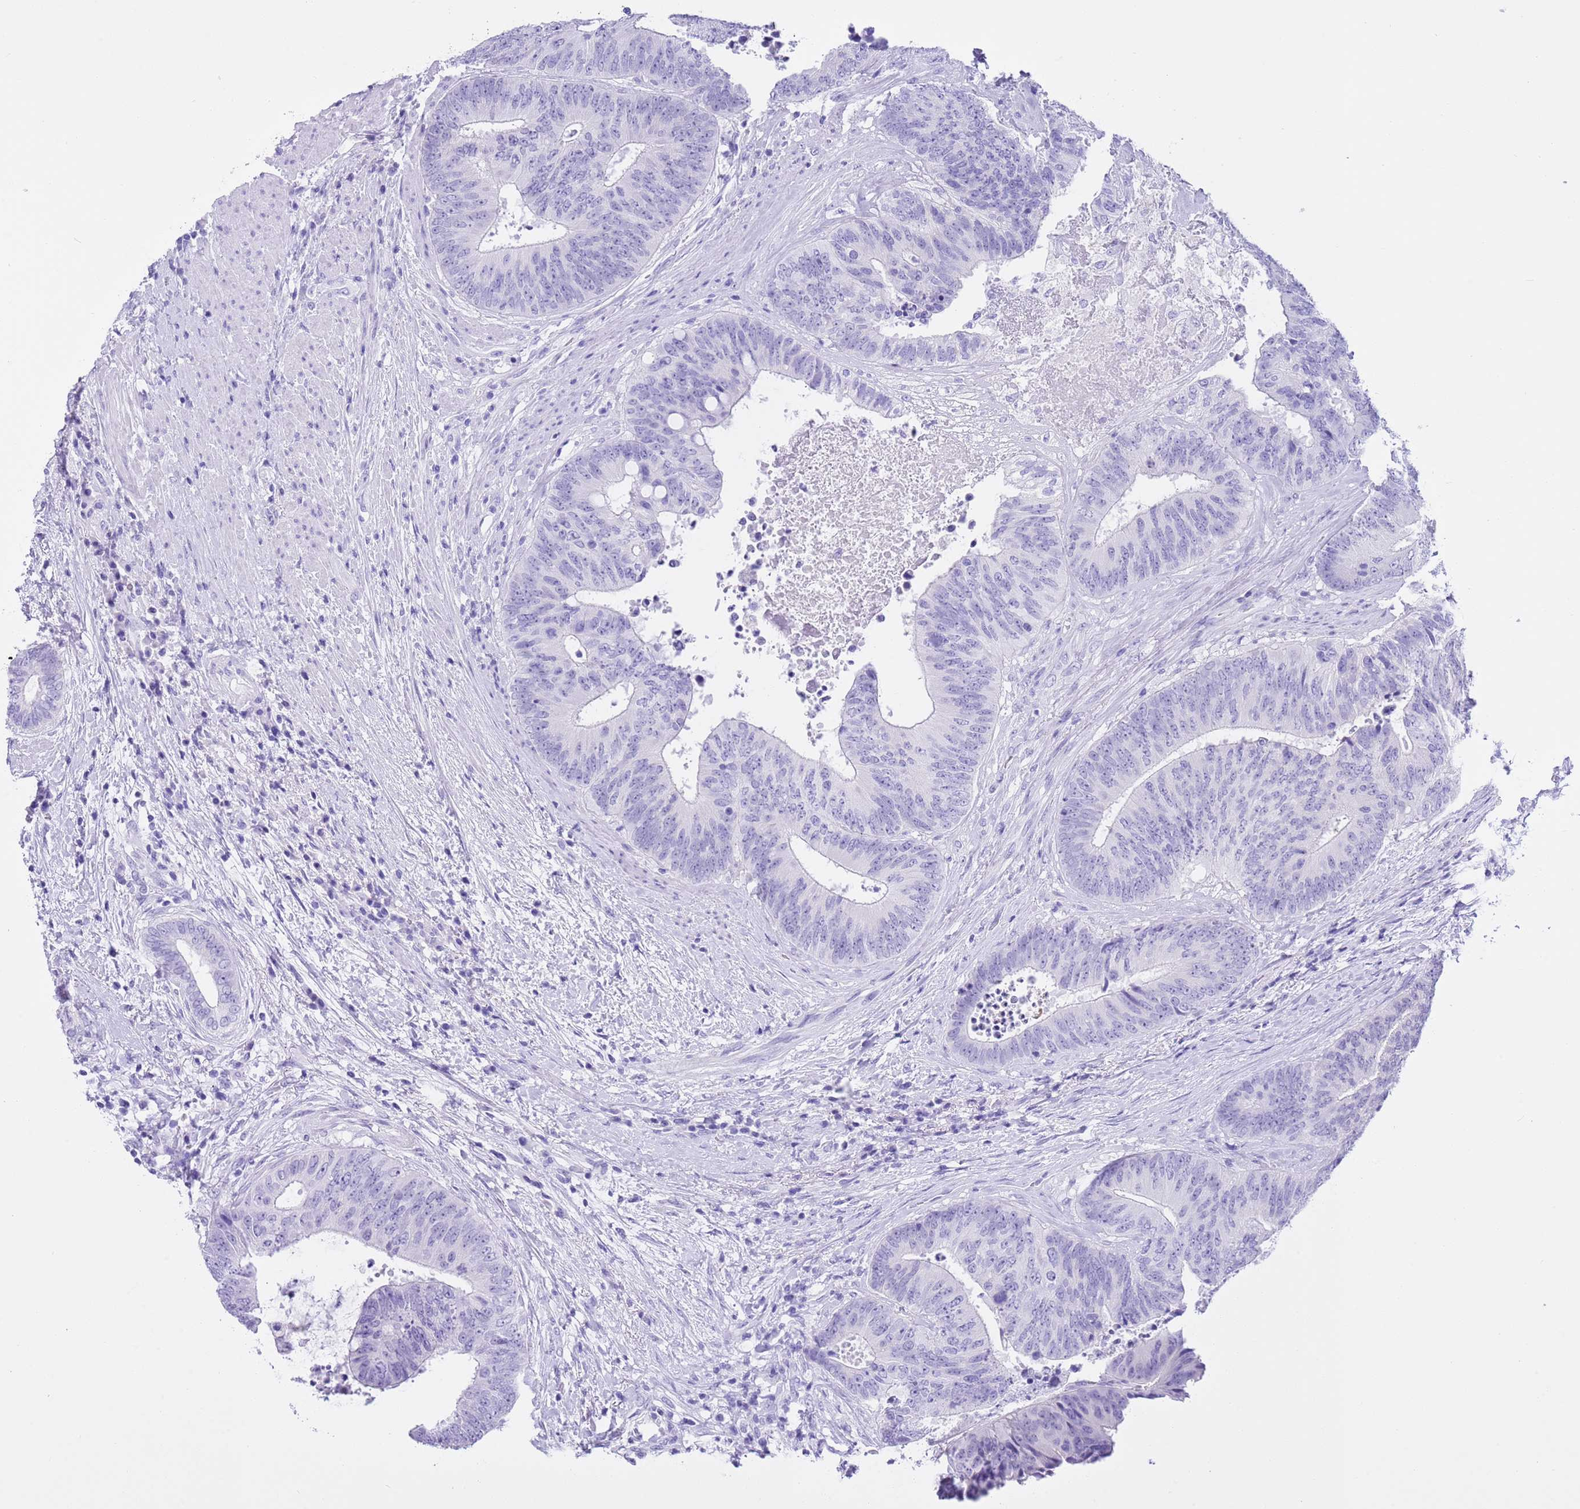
{"staining": {"intensity": "negative", "quantity": "none", "location": "none"}, "tissue": "colorectal cancer", "cell_type": "Tumor cells", "image_type": "cancer", "snomed": [{"axis": "morphology", "description": "Adenocarcinoma, NOS"}, {"axis": "topography", "description": "Rectum"}], "caption": "This is an immunohistochemistry image of human colorectal cancer (adenocarcinoma). There is no expression in tumor cells.", "gene": "TMEM185B", "patient": {"sex": "male", "age": 72}}